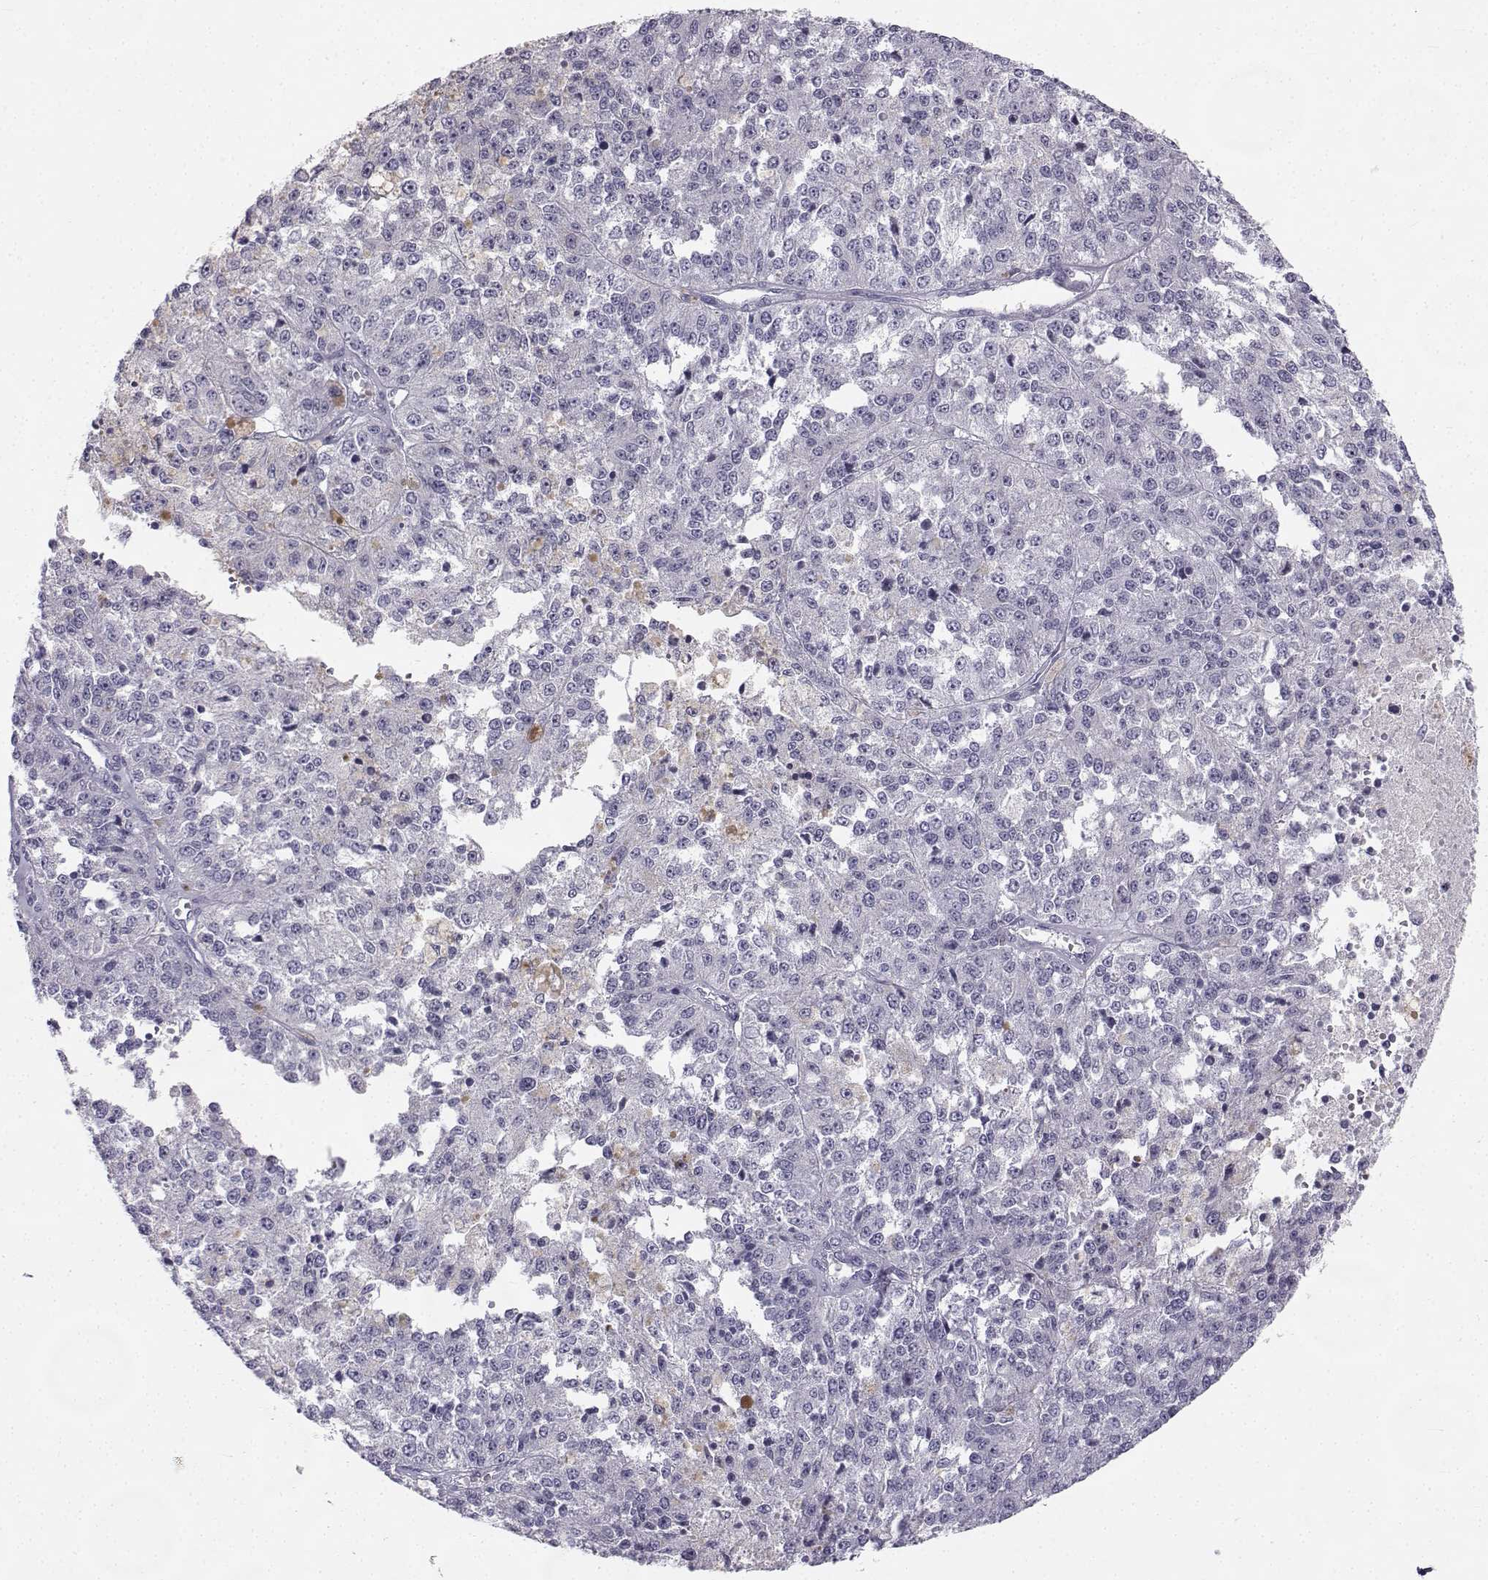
{"staining": {"intensity": "negative", "quantity": "none", "location": "none"}, "tissue": "melanoma", "cell_type": "Tumor cells", "image_type": "cancer", "snomed": [{"axis": "morphology", "description": "Malignant melanoma, Metastatic site"}, {"axis": "topography", "description": "Lymph node"}], "caption": "Immunohistochemistry (IHC) histopathology image of neoplastic tissue: melanoma stained with DAB shows no significant protein expression in tumor cells.", "gene": "SYCE1", "patient": {"sex": "female", "age": 64}}